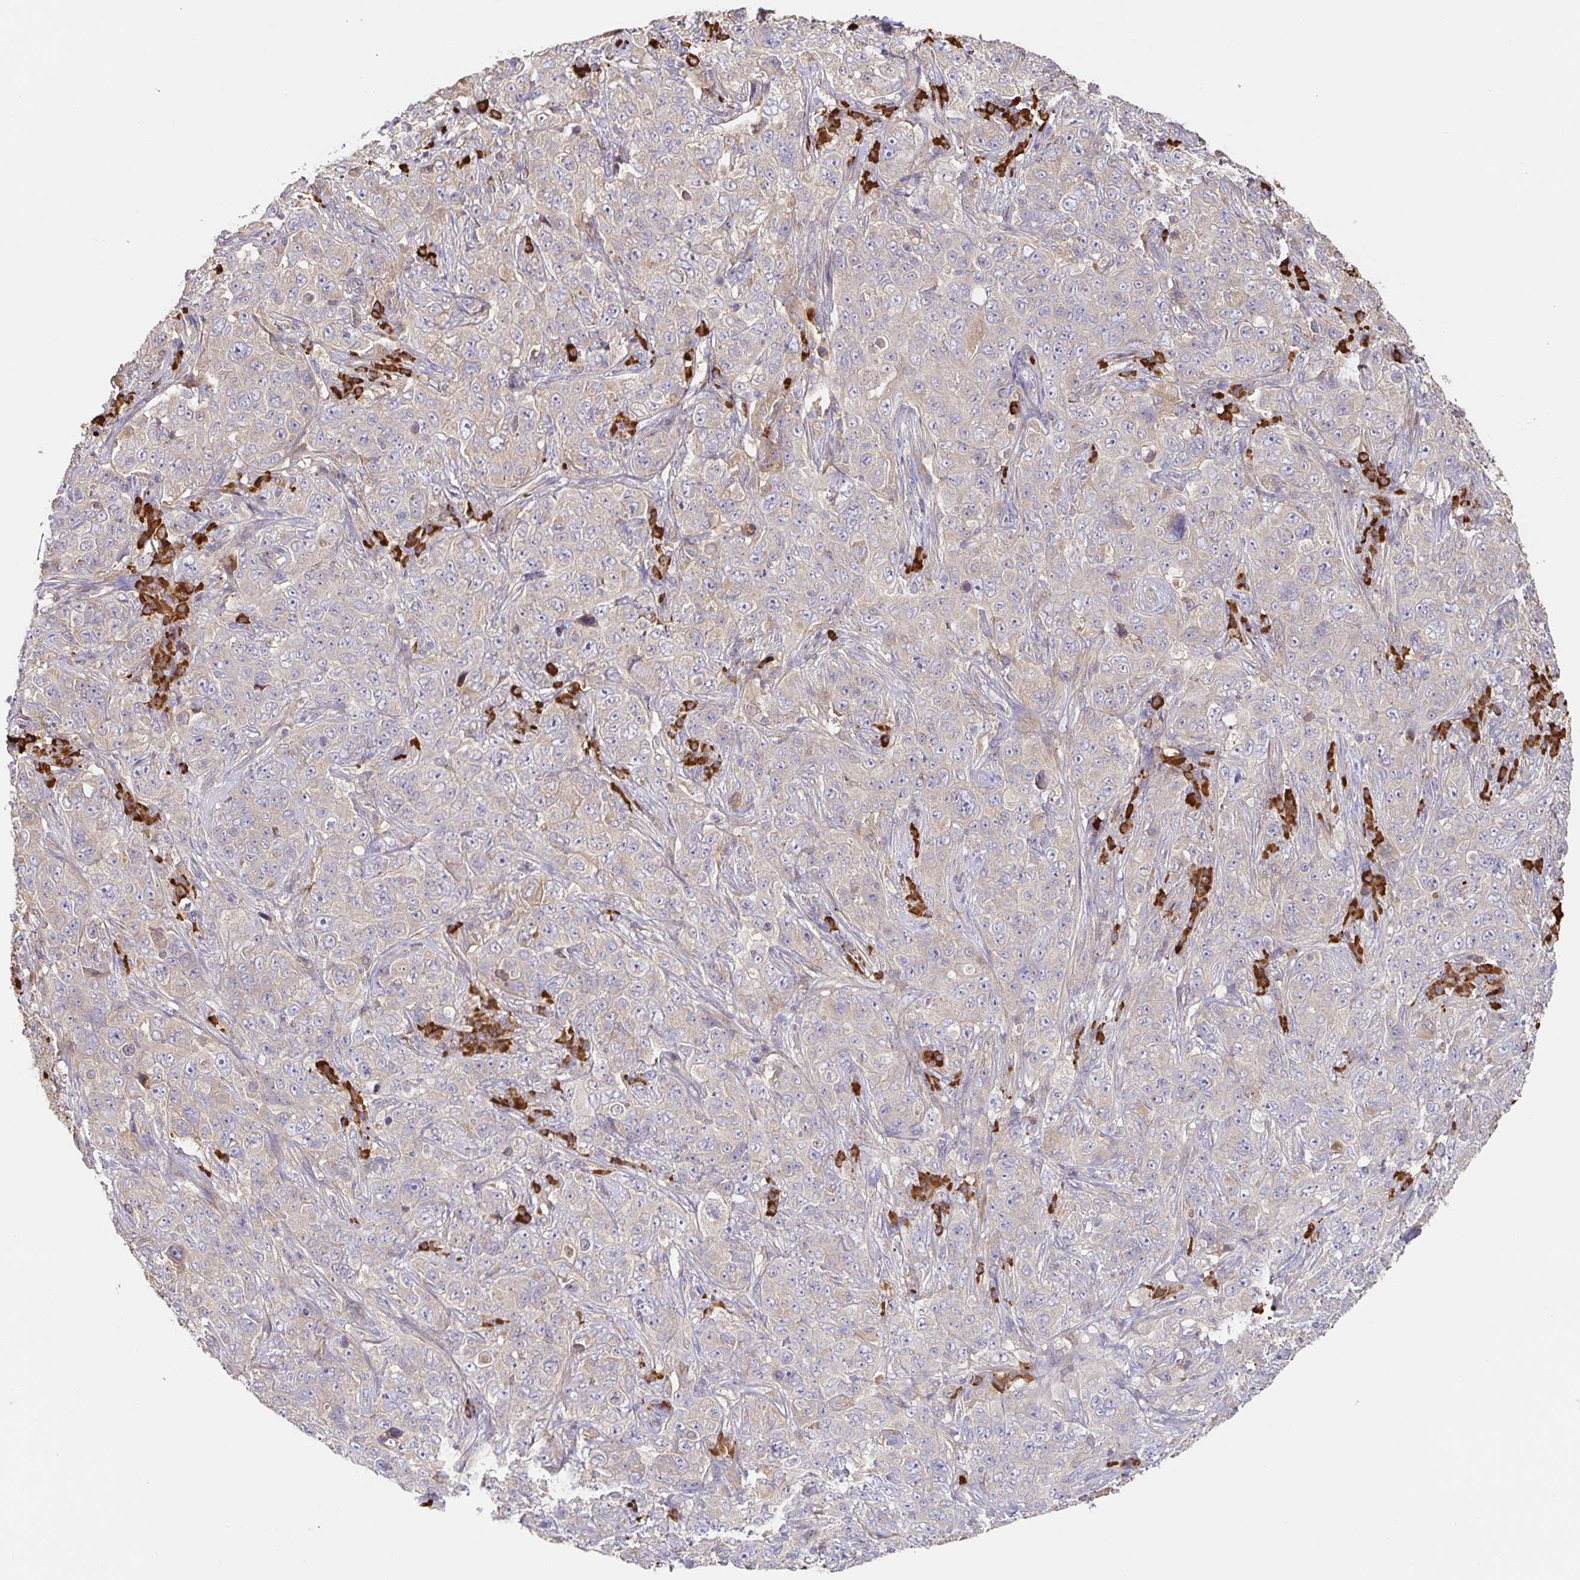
{"staining": {"intensity": "negative", "quantity": "none", "location": "none"}, "tissue": "pancreatic cancer", "cell_type": "Tumor cells", "image_type": "cancer", "snomed": [{"axis": "morphology", "description": "Adenocarcinoma, NOS"}, {"axis": "topography", "description": "Pancreas"}], "caption": "DAB immunohistochemical staining of pancreatic cancer (adenocarcinoma) demonstrates no significant staining in tumor cells.", "gene": "HAGH", "patient": {"sex": "male", "age": 68}}